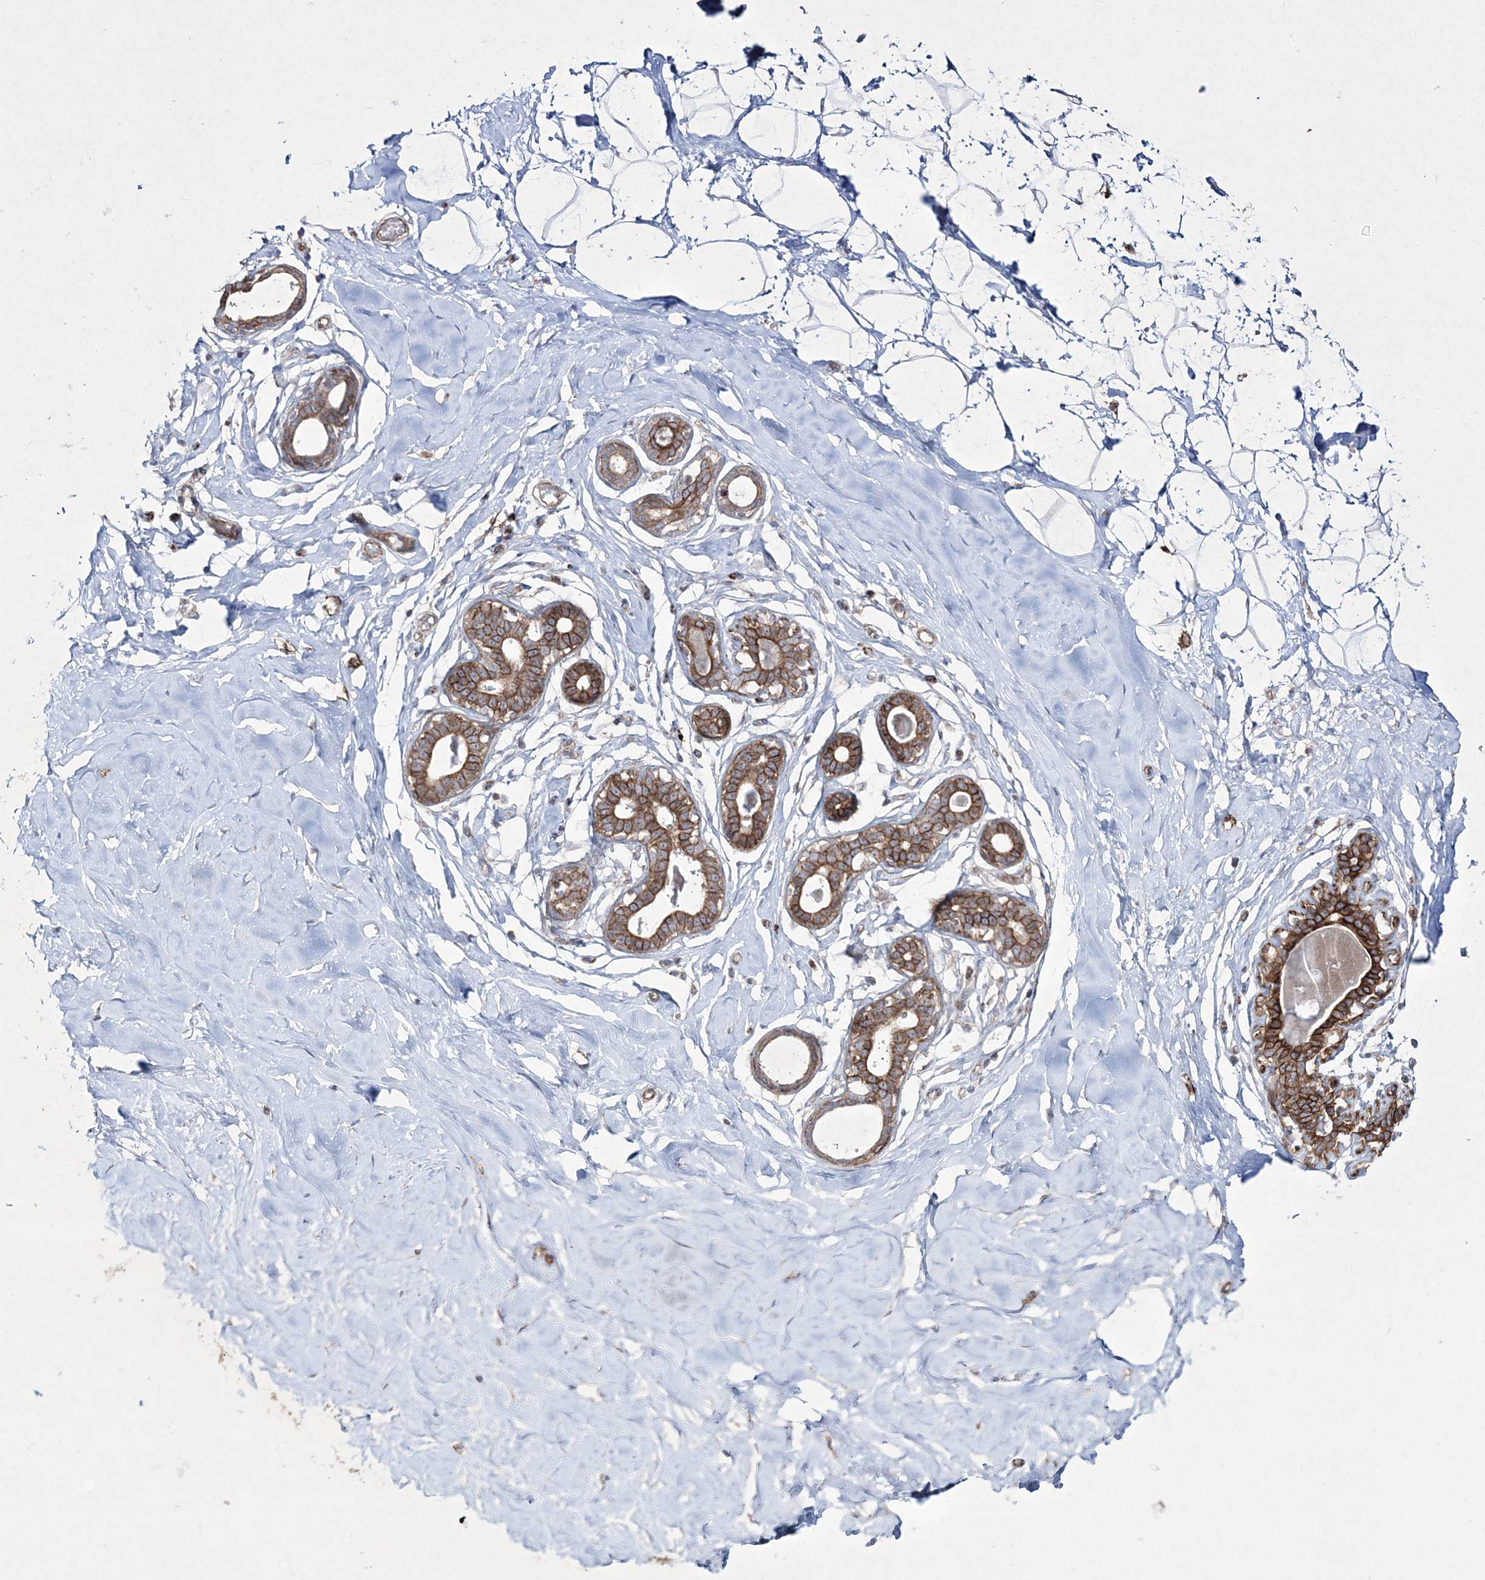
{"staining": {"intensity": "negative", "quantity": "none", "location": "none"}, "tissue": "breast", "cell_type": "Adipocytes", "image_type": "normal", "snomed": [{"axis": "morphology", "description": "Normal tissue, NOS"}, {"axis": "morphology", "description": "Adenoma, NOS"}, {"axis": "topography", "description": "Breast"}], "caption": "Image shows no protein positivity in adipocytes of normal breast.", "gene": "RICTOR", "patient": {"sex": "female", "age": 23}}